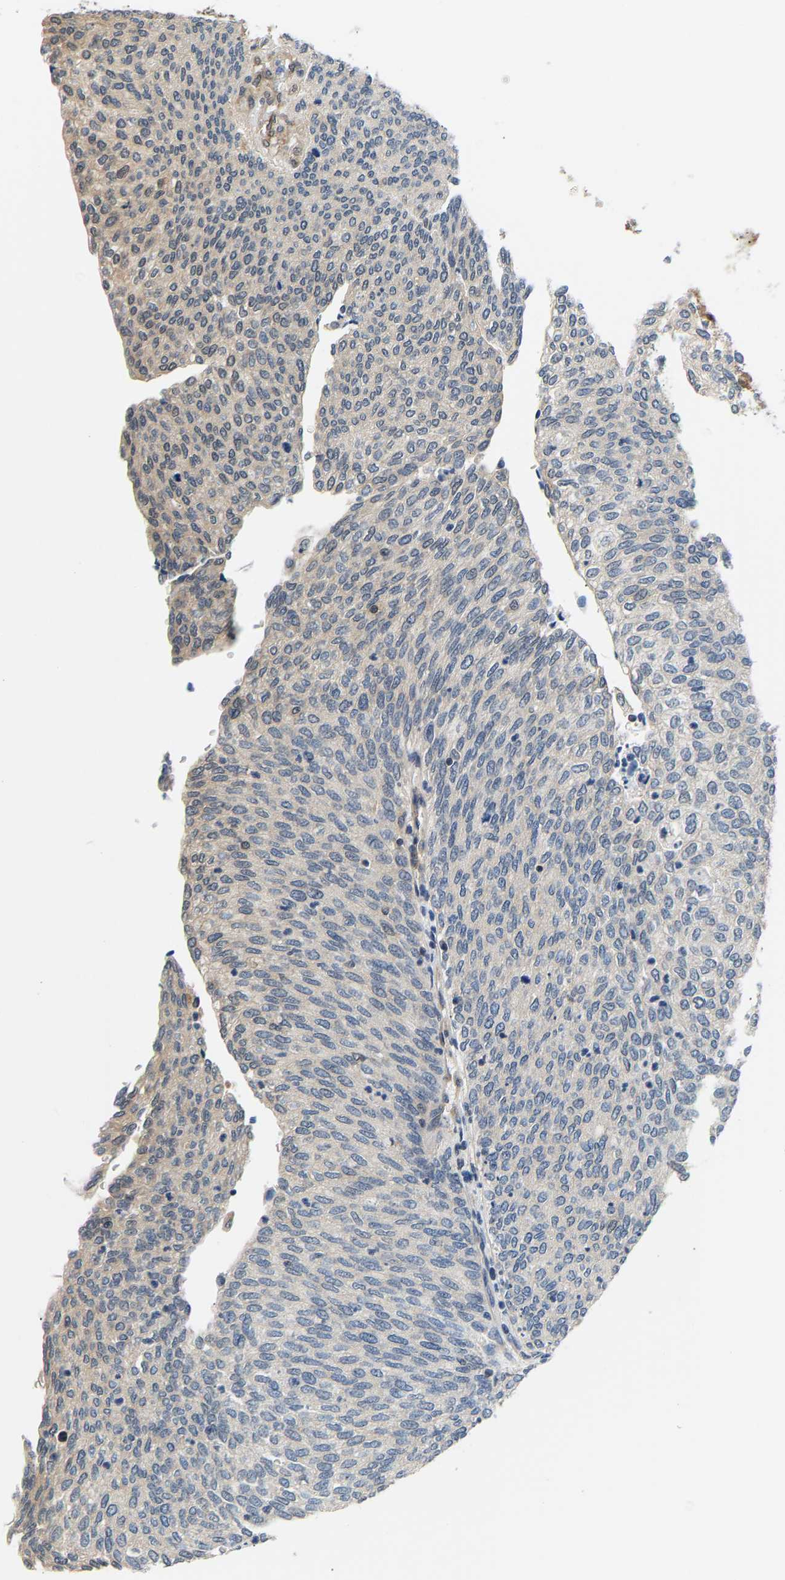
{"staining": {"intensity": "weak", "quantity": "<25%", "location": "cytoplasmic/membranous"}, "tissue": "urothelial cancer", "cell_type": "Tumor cells", "image_type": "cancer", "snomed": [{"axis": "morphology", "description": "Urothelial carcinoma, Low grade"}, {"axis": "topography", "description": "Urinary bladder"}], "caption": "Immunohistochemistry histopathology image of human urothelial cancer stained for a protein (brown), which reveals no positivity in tumor cells. (Brightfield microscopy of DAB immunohistochemistry at high magnification).", "gene": "ARHGEF12", "patient": {"sex": "female", "age": 79}}